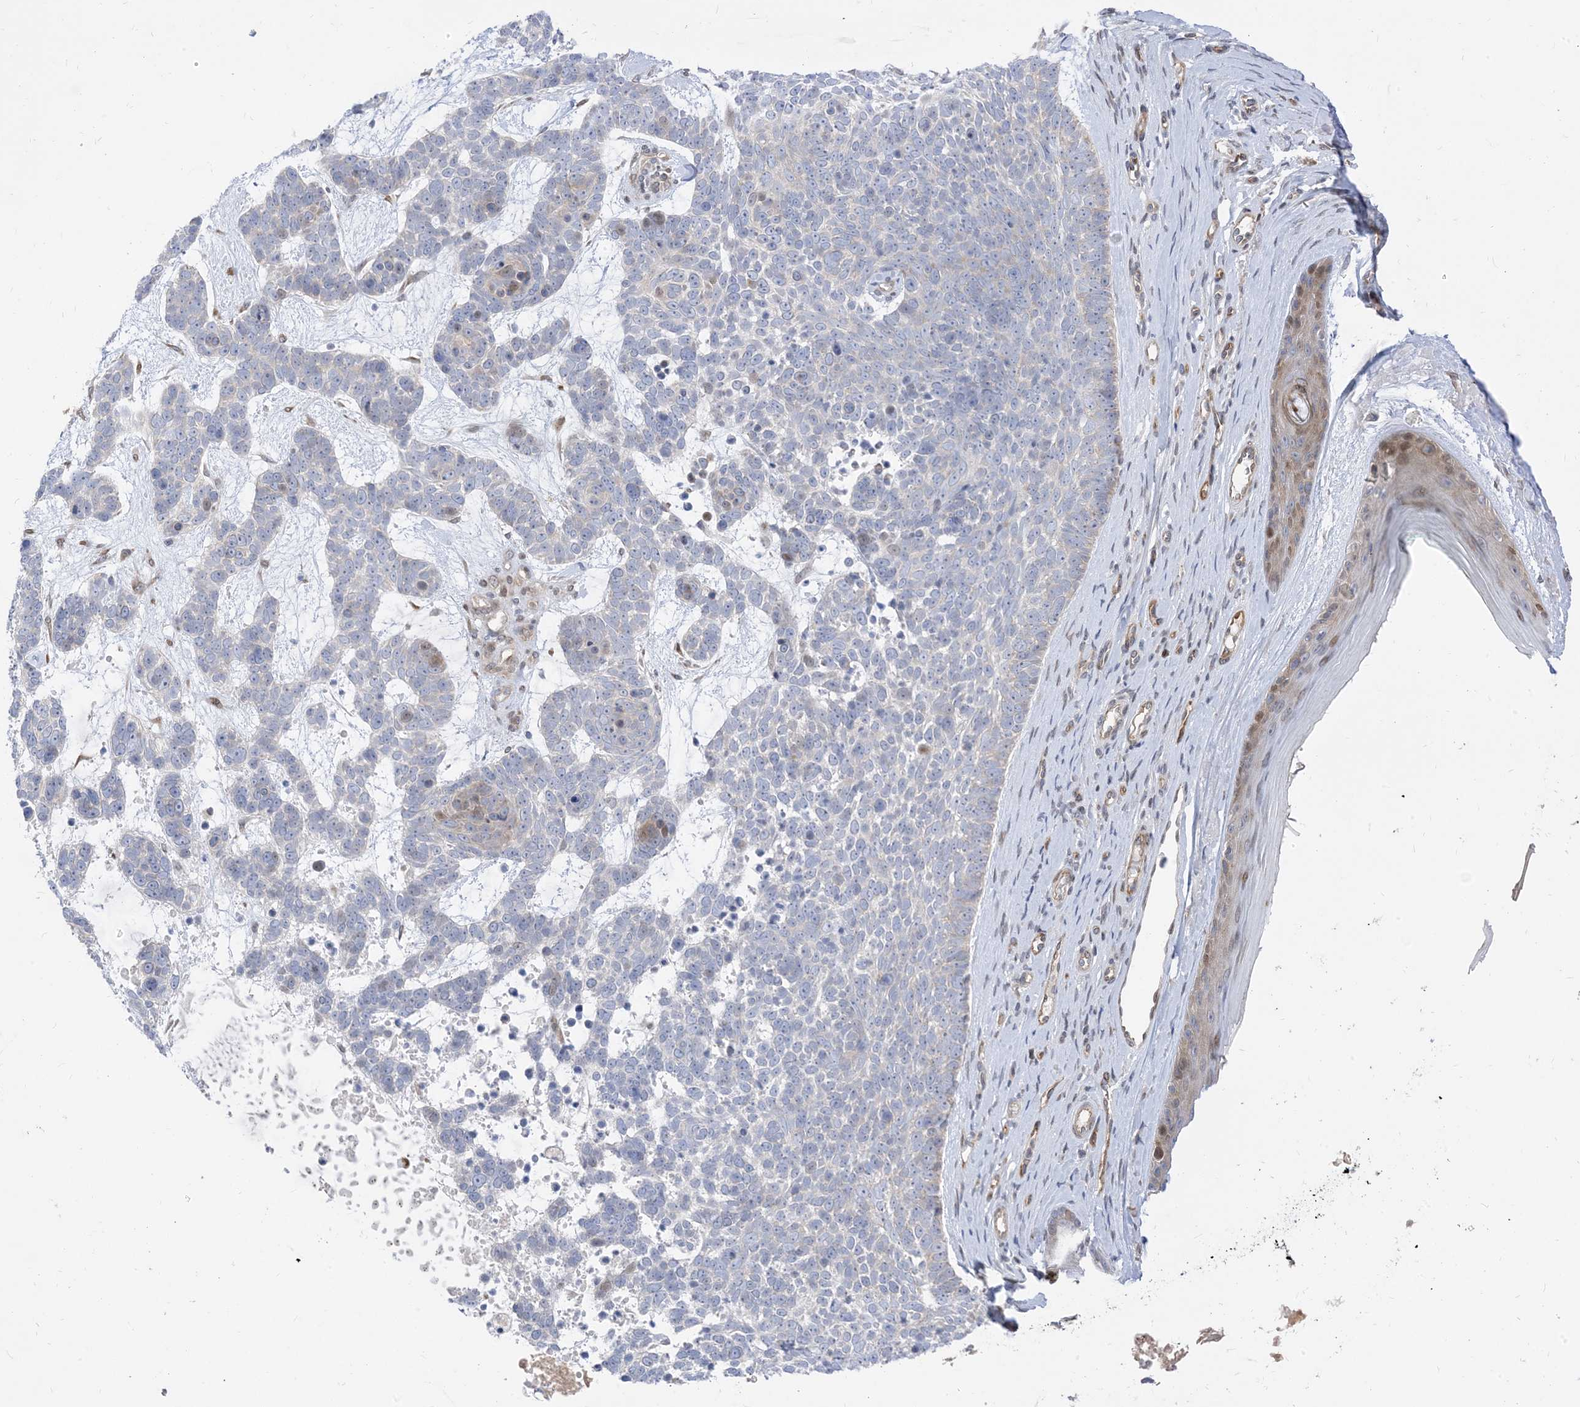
{"staining": {"intensity": "negative", "quantity": "none", "location": "none"}, "tissue": "skin cancer", "cell_type": "Tumor cells", "image_type": "cancer", "snomed": [{"axis": "morphology", "description": "Basal cell carcinoma"}, {"axis": "topography", "description": "Skin"}], "caption": "This histopathology image is of skin cancer (basal cell carcinoma) stained with immunohistochemistry to label a protein in brown with the nuclei are counter-stained blue. There is no staining in tumor cells.", "gene": "TYSND1", "patient": {"sex": "female", "age": 81}}